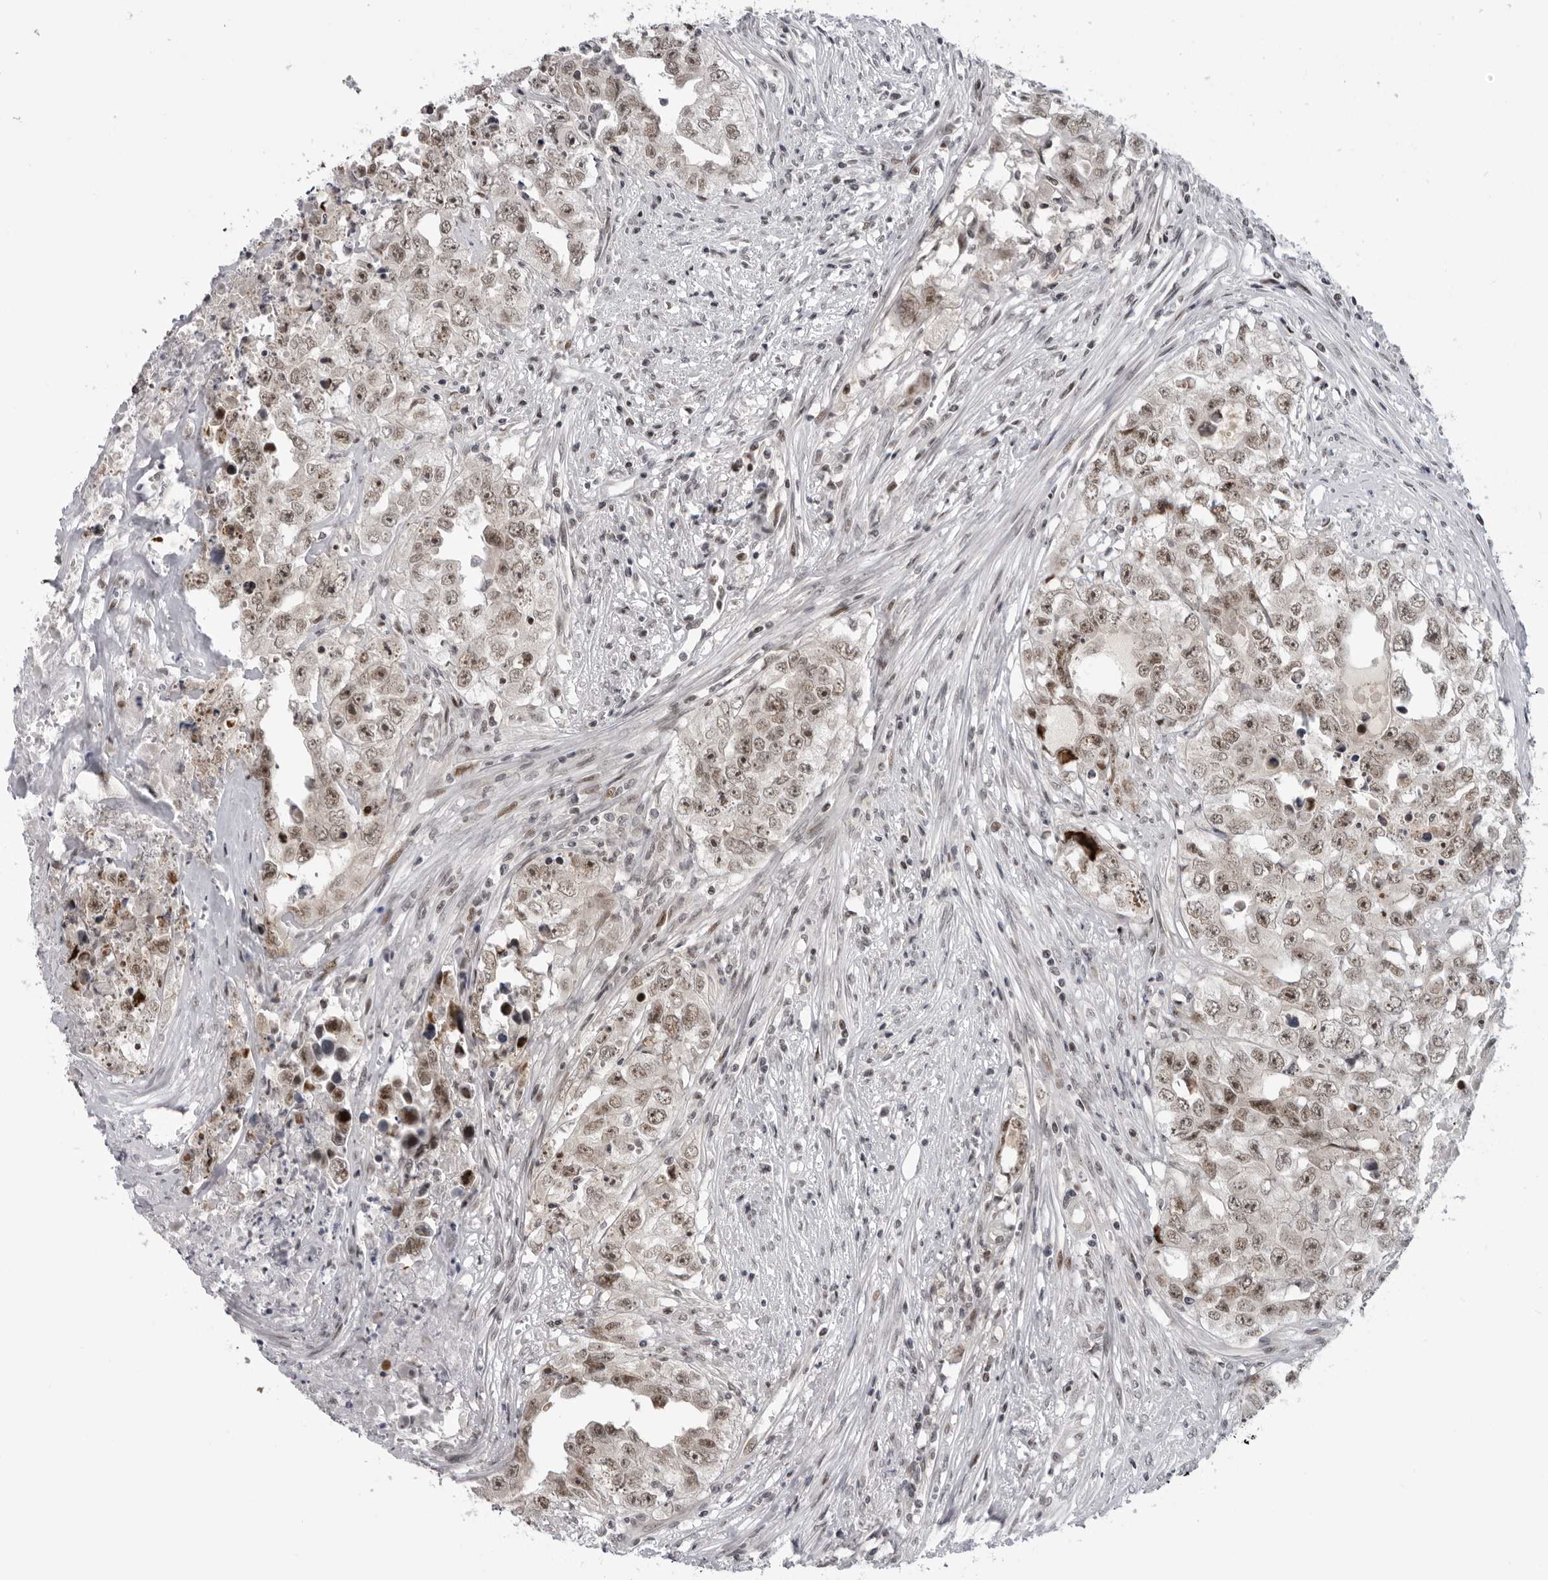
{"staining": {"intensity": "weak", "quantity": ">75%", "location": "nuclear"}, "tissue": "testis cancer", "cell_type": "Tumor cells", "image_type": "cancer", "snomed": [{"axis": "morphology", "description": "Seminoma, NOS"}, {"axis": "morphology", "description": "Carcinoma, Embryonal, NOS"}, {"axis": "topography", "description": "Testis"}], "caption": "Human testis cancer (seminoma) stained with a protein marker demonstrates weak staining in tumor cells.", "gene": "ALPK2", "patient": {"sex": "male", "age": 43}}